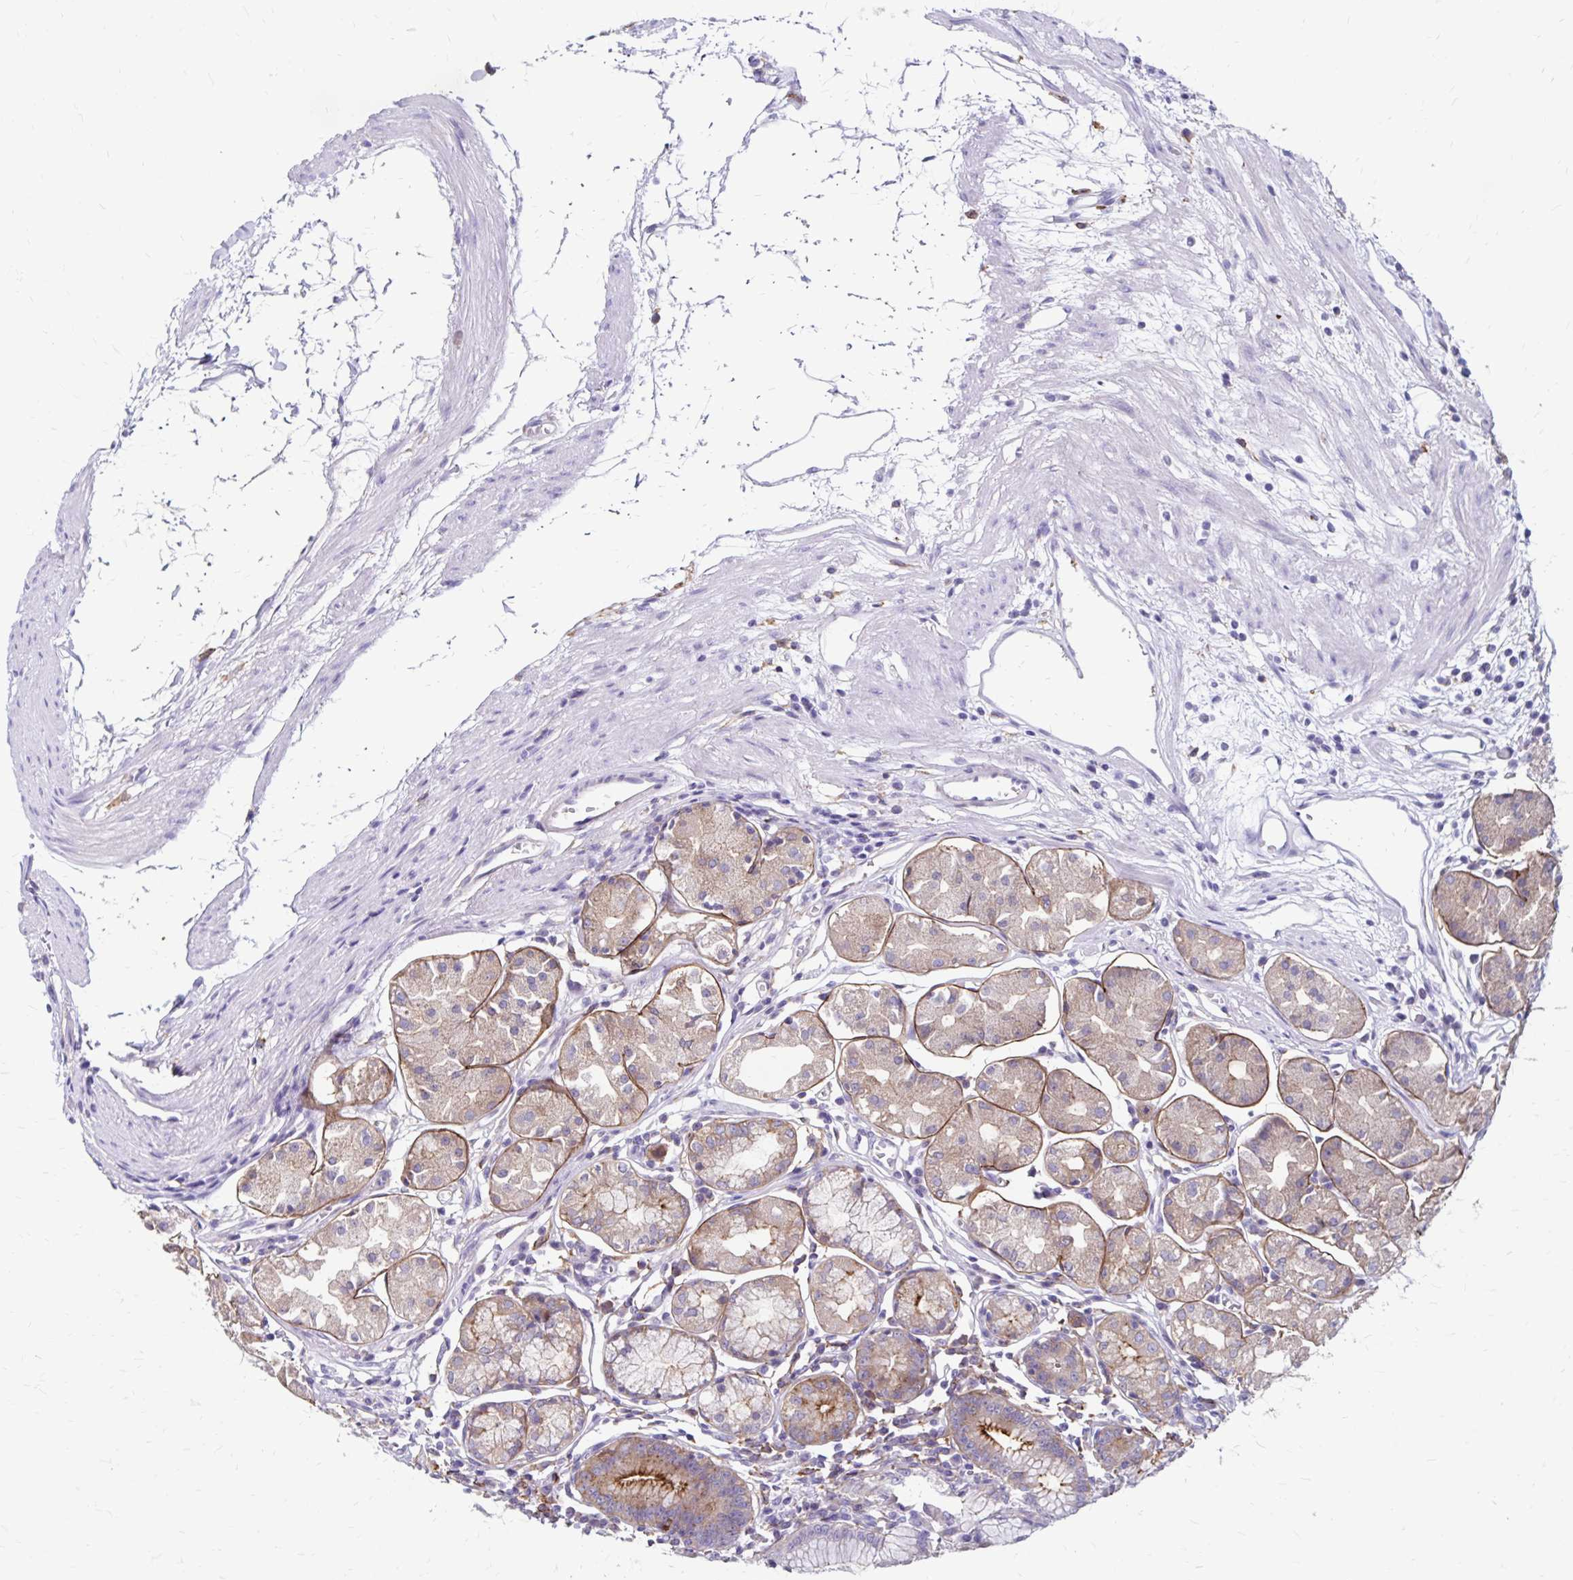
{"staining": {"intensity": "moderate", "quantity": "25%-75%", "location": "cytoplasmic/membranous"}, "tissue": "stomach", "cell_type": "Glandular cells", "image_type": "normal", "snomed": [{"axis": "morphology", "description": "Normal tissue, NOS"}, {"axis": "topography", "description": "Stomach"}], "caption": "About 25%-75% of glandular cells in unremarkable stomach exhibit moderate cytoplasmic/membranous protein positivity as visualized by brown immunohistochemical staining.", "gene": "TNS3", "patient": {"sex": "male", "age": 55}}